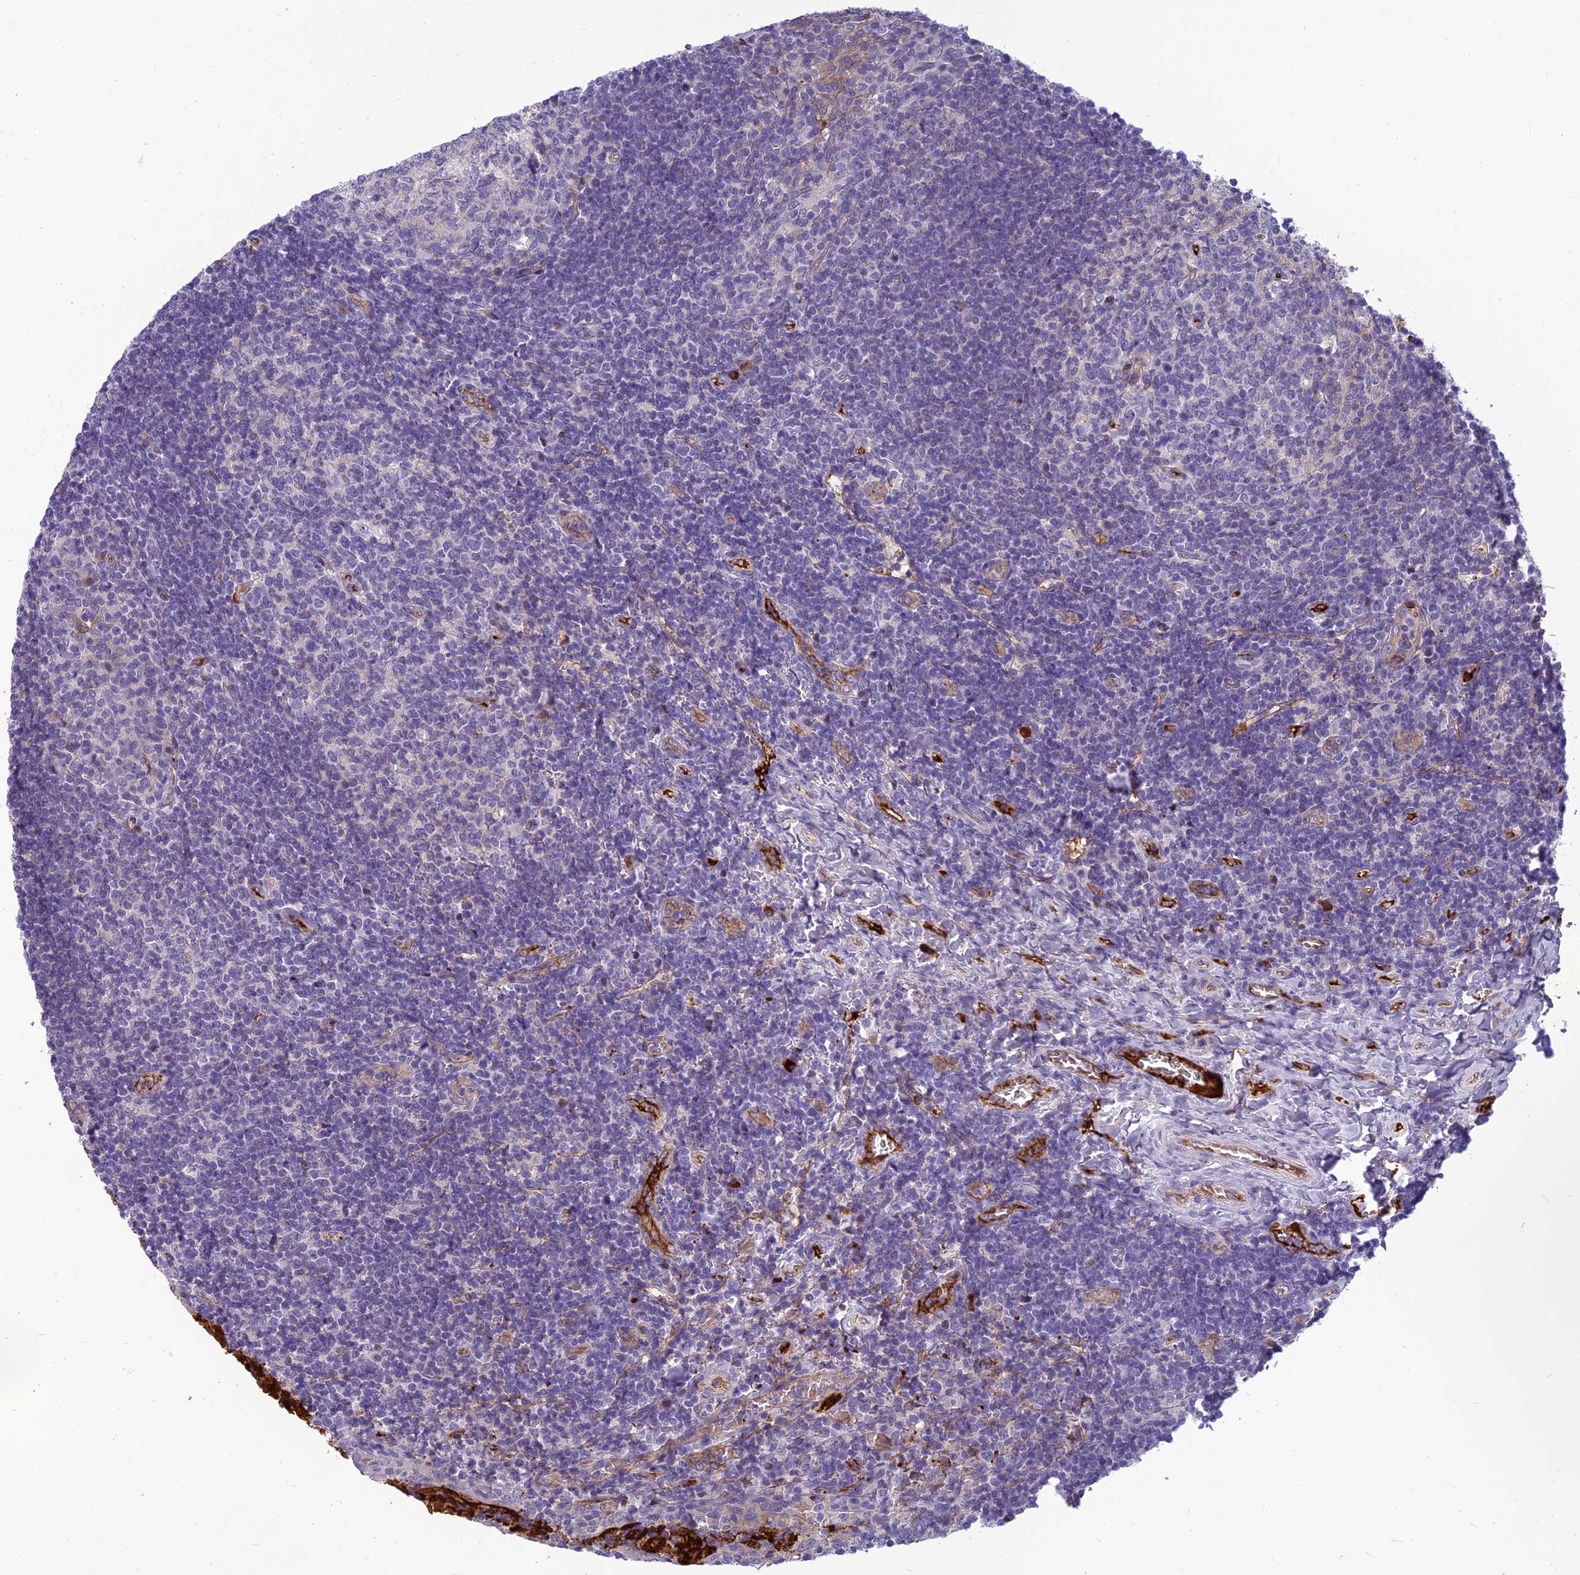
{"staining": {"intensity": "negative", "quantity": "none", "location": "none"}, "tissue": "tonsil", "cell_type": "Germinal center cells", "image_type": "normal", "snomed": [{"axis": "morphology", "description": "Normal tissue, NOS"}, {"axis": "topography", "description": "Tonsil"}], "caption": "Tonsil stained for a protein using immunohistochemistry demonstrates no expression germinal center cells.", "gene": "CLEC11A", "patient": {"sex": "female", "age": 10}}